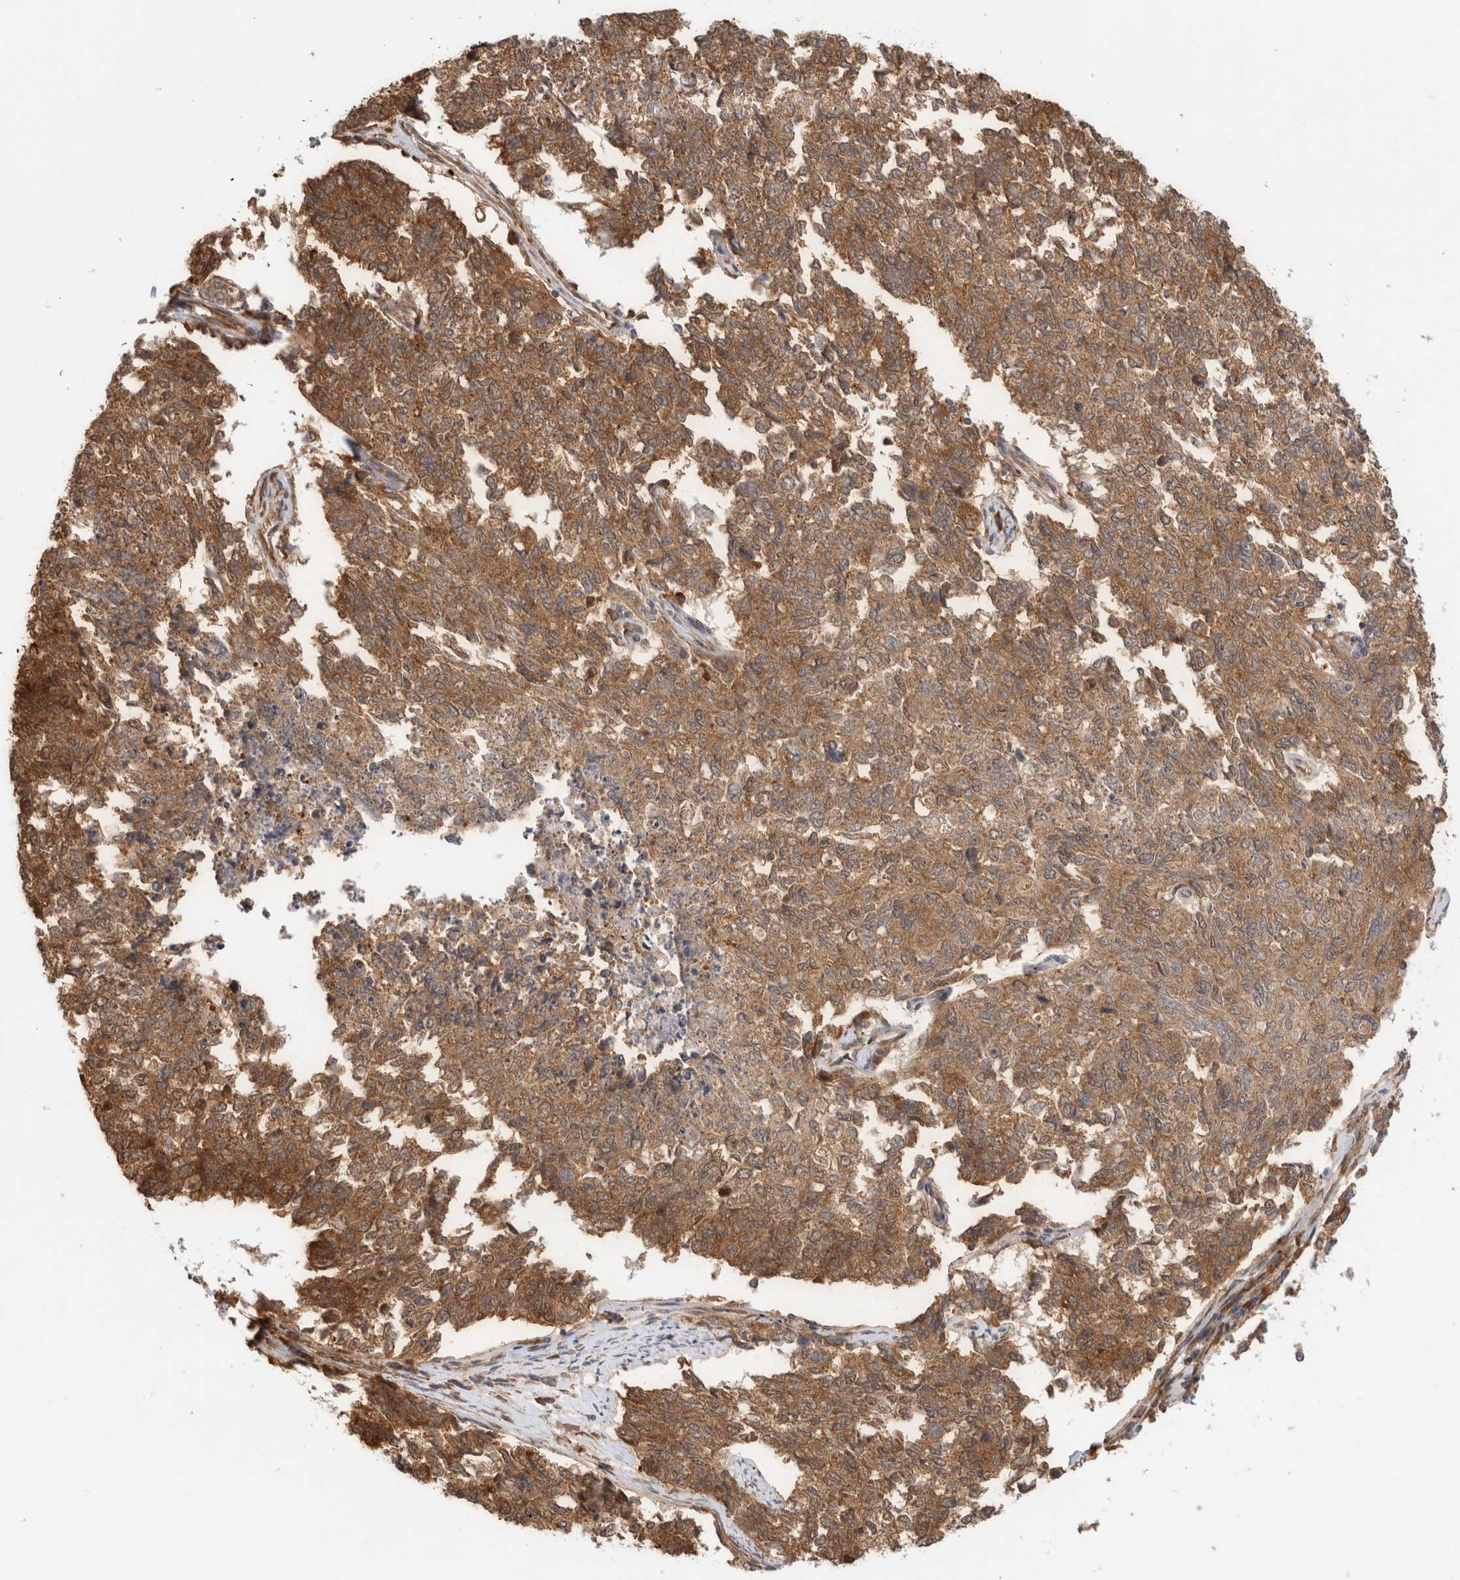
{"staining": {"intensity": "moderate", "quantity": ">75%", "location": "cytoplasmic/membranous"}, "tissue": "cervical cancer", "cell_type": "Tumor cells", "image_type": "cancer", "snomed": [{"axis": "morphology", "description": "Squamous cell carcinoma, NOS"}, {"axis": "topography", "description": "Cervix"}], "caption": "Brown immunohistochemical staining in human cervical squamous cell carcinoma shows moderate cytoplasmic/membranous positivity in approximately >75% of tumor cells.", "gene": "ACTL9", "patient": {"sex": "female", "age": 63}}